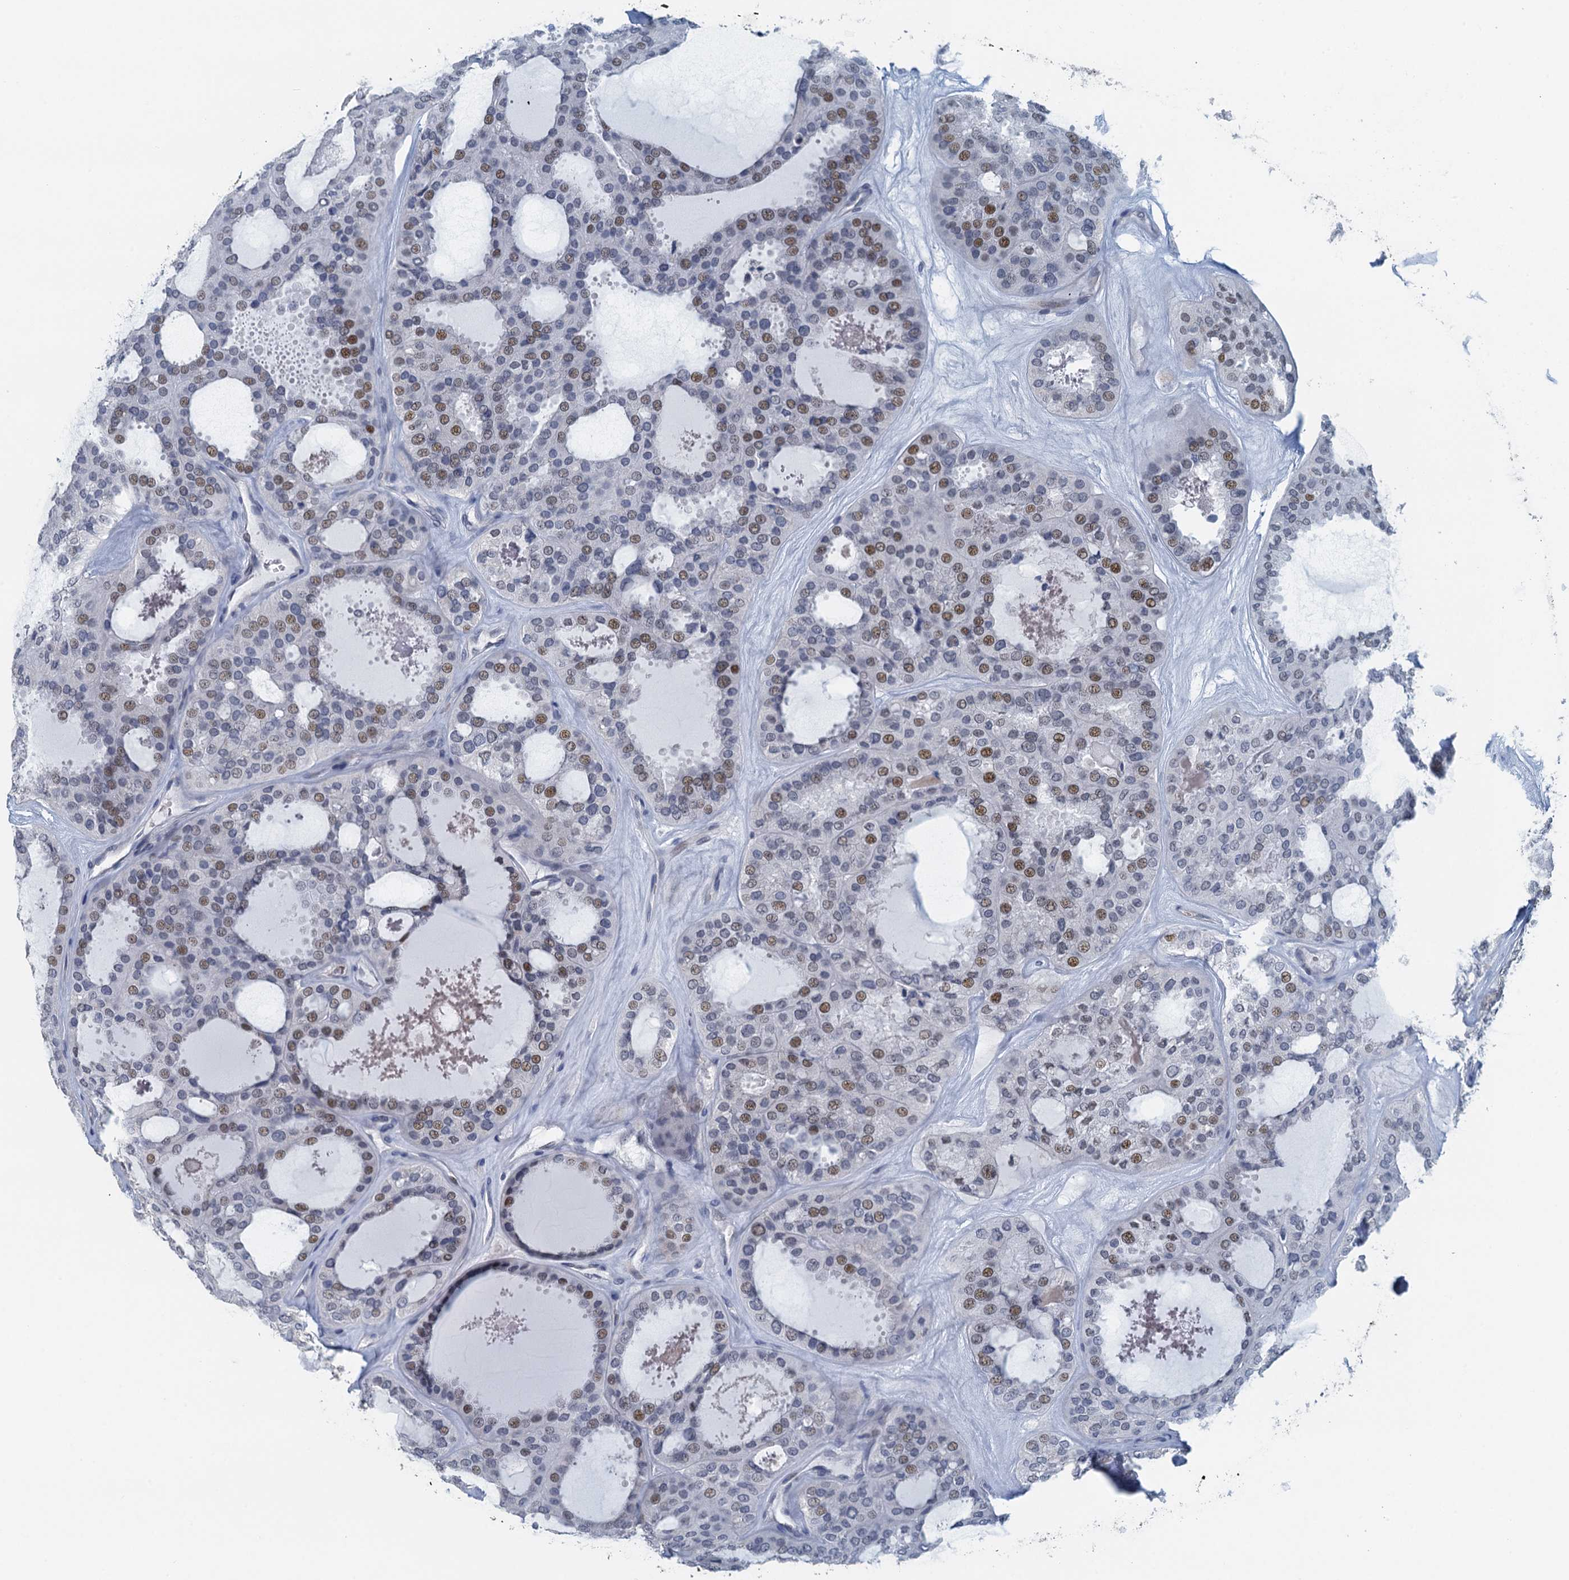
{"staining": {"intensity": "moderate", "quantity": "25%-75%", "location": "nuclear"}, "tissue": "thyroid cancer", "cell_type": "Tumor cells", "image_type": "cancer", "snomed": [{"axis": "morphology", "description": "Follicular adenoma carcinoma, NOS"}, {"axis": "topography", "description": "Thyroid gland"}], "caption": "The image shows staining of thyroid cancer, revealing moderate nuclear protein positivity (brown color) within tumor cells.", "gene": "TTLL9", "patient": {"sex": "male", "age": 75}}